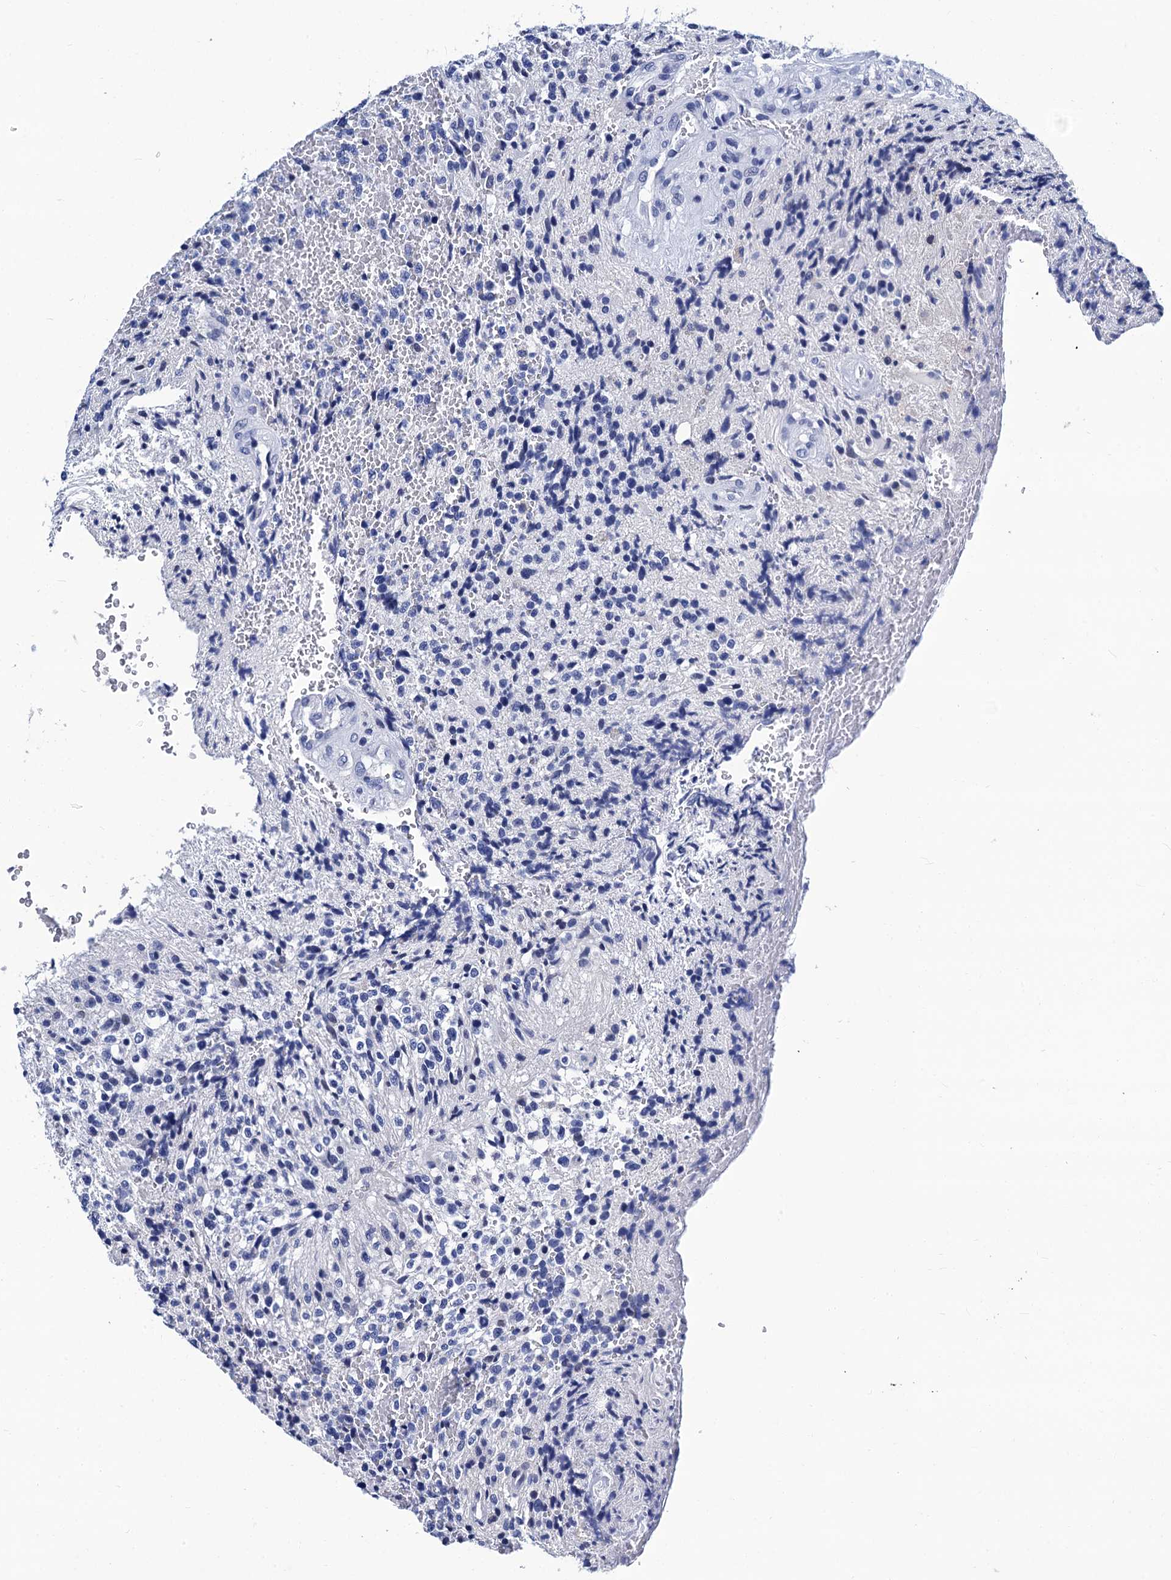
{"staining": {"intensity": "negative", "quantity": "none", "location": "none"}, "tissue": "glioma", "cell_type": "Tumor cells", "image_type": "cancer", "snomed": [{"axis": "morphology", "description": "Glioma, malignant, High grade"}, {"axis": "topography", "description": "Brain"}], "caption": "Tumor cells show no significant positivity in malignant high-grade glioma.", "gene": "LRRC30", "patient": {"sex": "male", "age": 56}}